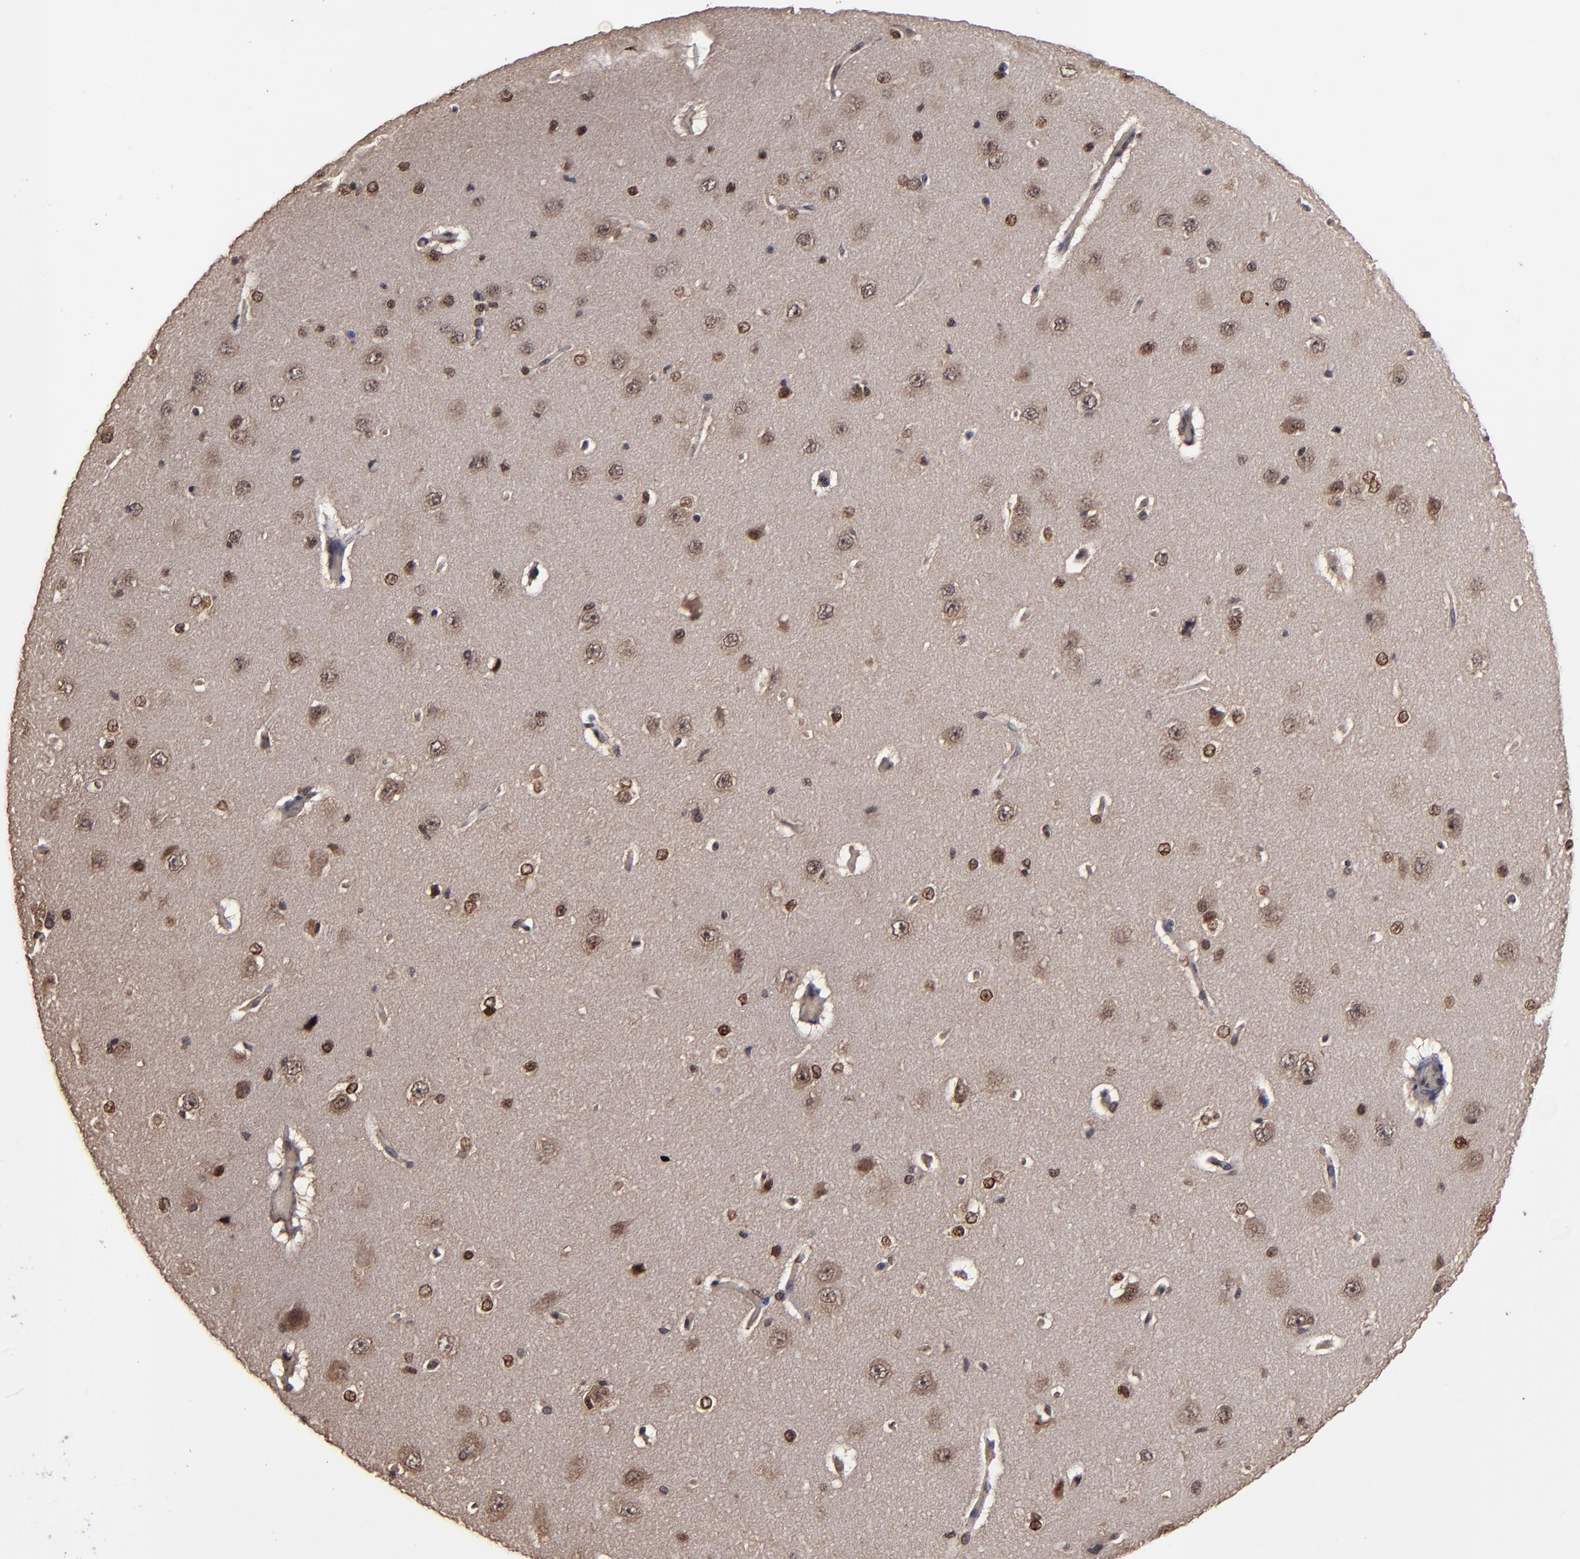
{"staining": {"intensity": "moderate", "quantity": ">75%", "location": "cytoplasmic/membranous,nuclear"}, "tissue": "cerebral cortex", "cell_type": "Endothelial cells", "image_type": "normal", "snomed": [{"axis": "morphology", "description": "Normal tissue, NOS"}, {"axis": "topography", "description": "Cerebral cortex"}], "caption": "Immunohistochemistry (IHC) of benign human cerebral cortex demonstrates medium levels of moderate cytoplasmic/membranous,nuclear staining in about >75% of endothelial cells. (IHC, brightfield microscopy, high magnification).", "gene": "NXF2B", "patient": {"sex": "female", "age": 45}}